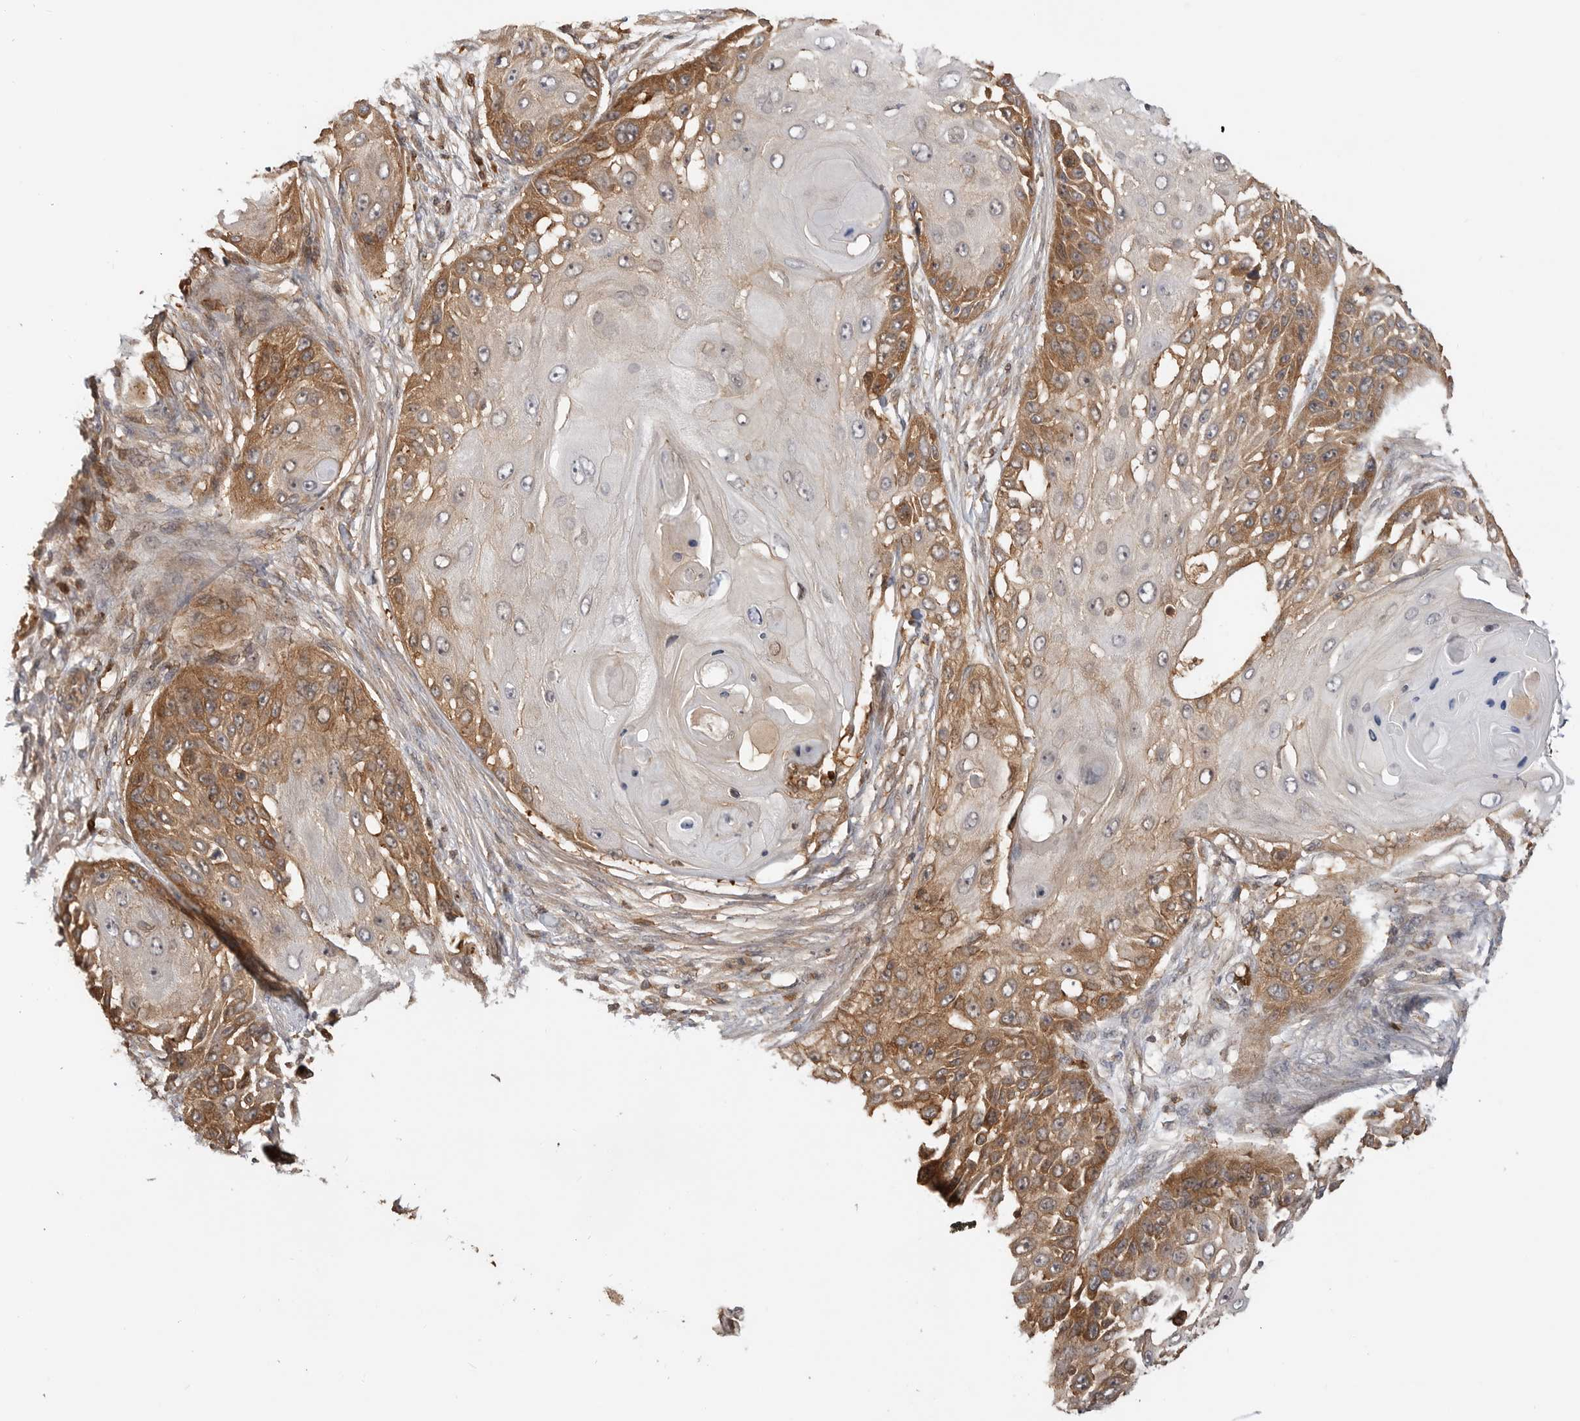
{"staining": {"intensity": "moderate", "quantity": "25%-75%", "location": "cytoplasmic/membranous"}, "tissue": "skin cancer", "cell_type": "Tumor cells", "image_type": "cancer", "snomed": [{"axis": "morphology", "description": "Squamous cell carcinoma, NOS"}, {"axis": "topography", "description": "Skin"}], "caption": "Protein expression analysis of human skin cancer (squamous cell carcinoma) reveals moderate cytoplasmic/membranous expression in approximately 25%-75% of tumor cells.", "gene": "CLDN12", "patient": {"sex": "female", "age": 44}}